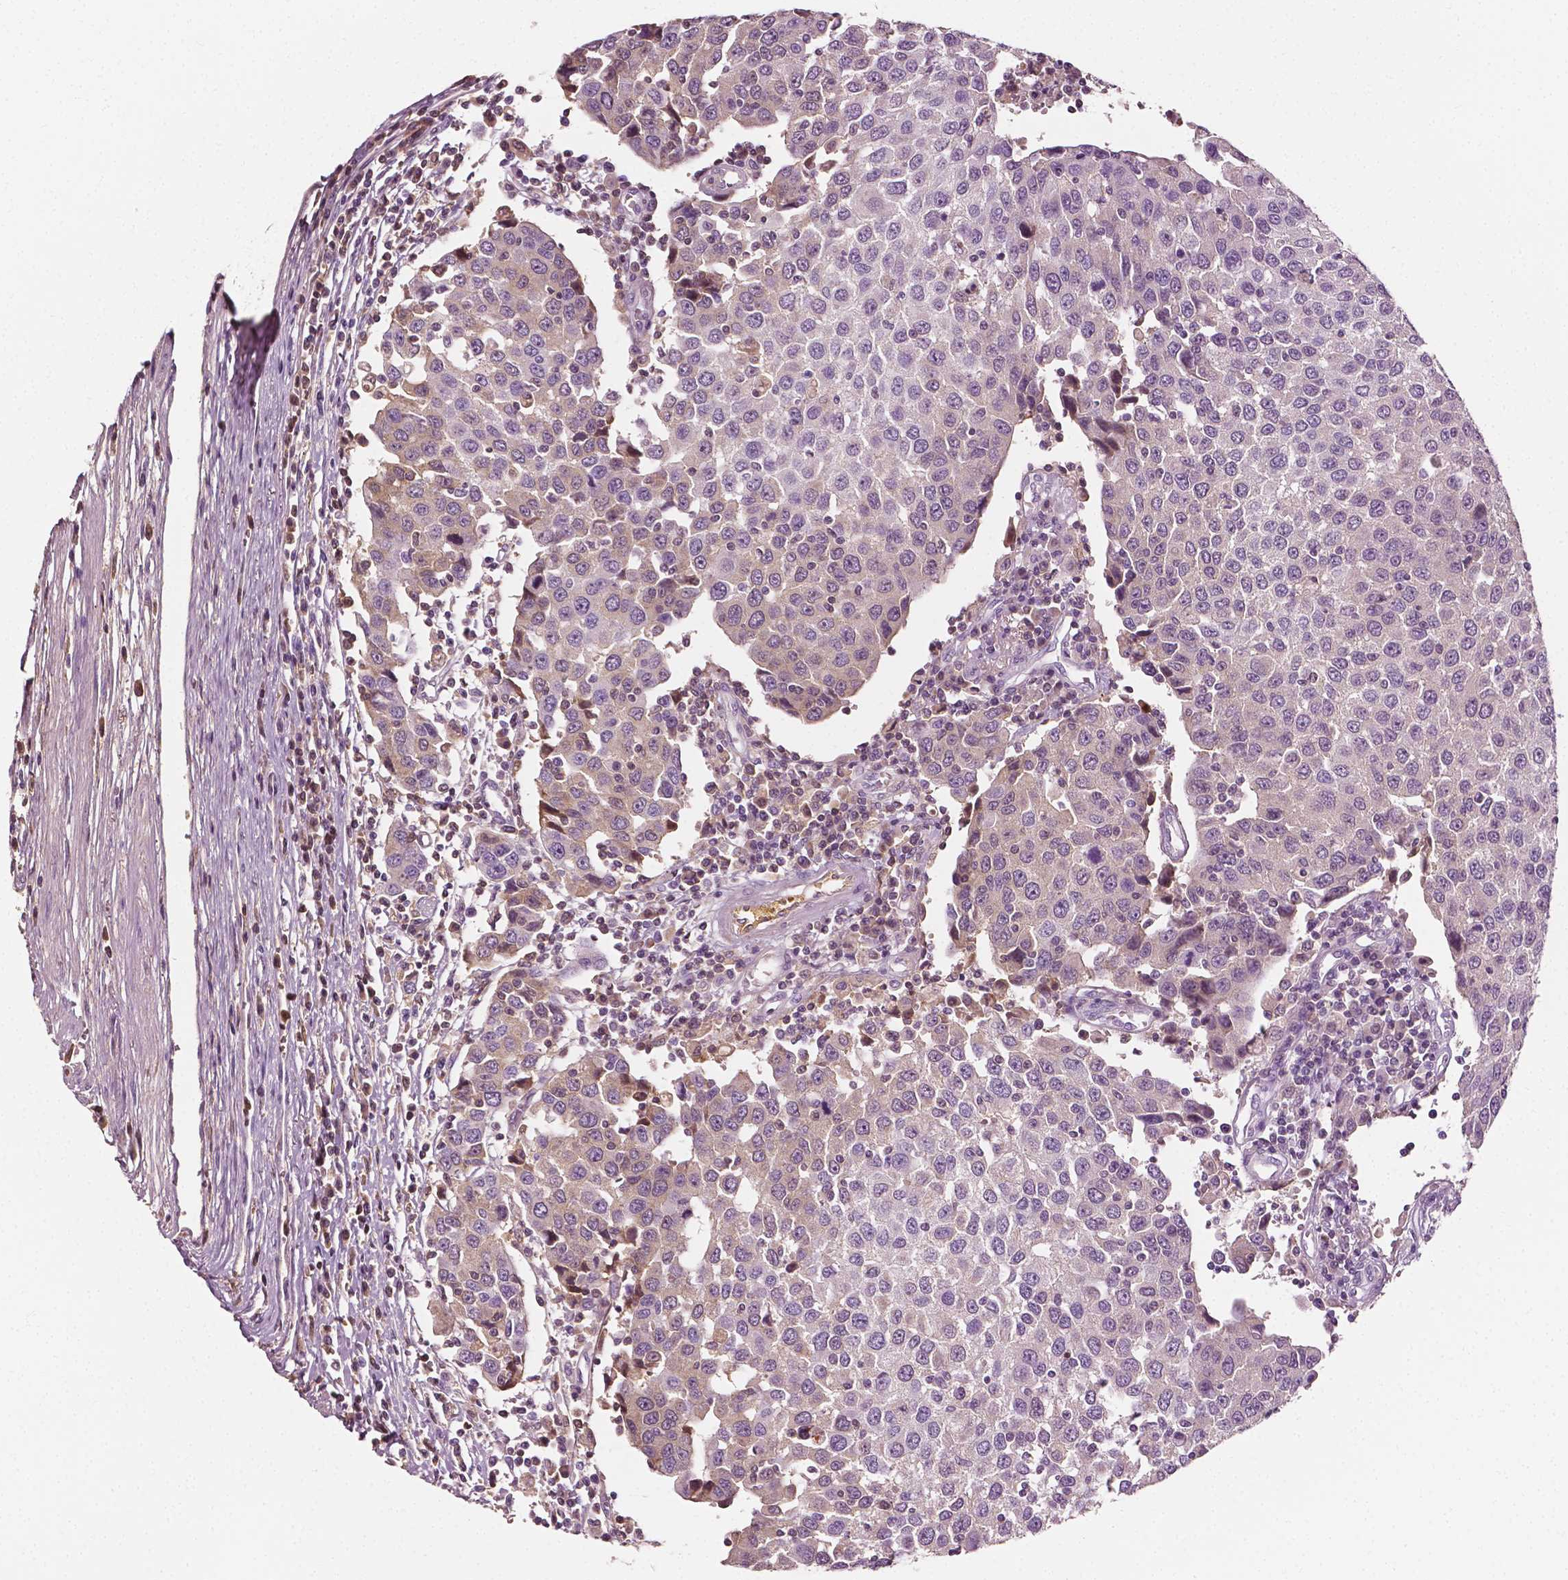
{"staining": {"intensity": "weak", "quantity": "<25%", "location": "nuclear"}, "tissue": "urothelial cancer", "cell_type": "Tumor cells", "image_type": "cancer", "snomed": [{"axis": "morphology", "description": "Urothelial carcinoma, High grade"}, {"axis": "topography", "description": "Urinary bladder"}], "caption": "High power microscopy micrograph of an immunohistochemistry (IHC) image of urothelial carcinoma (high-grade), revealing no significant positivity in tumor cells.", "gene": "APOA4", "patient": {"sex": "female", "age": 85}}